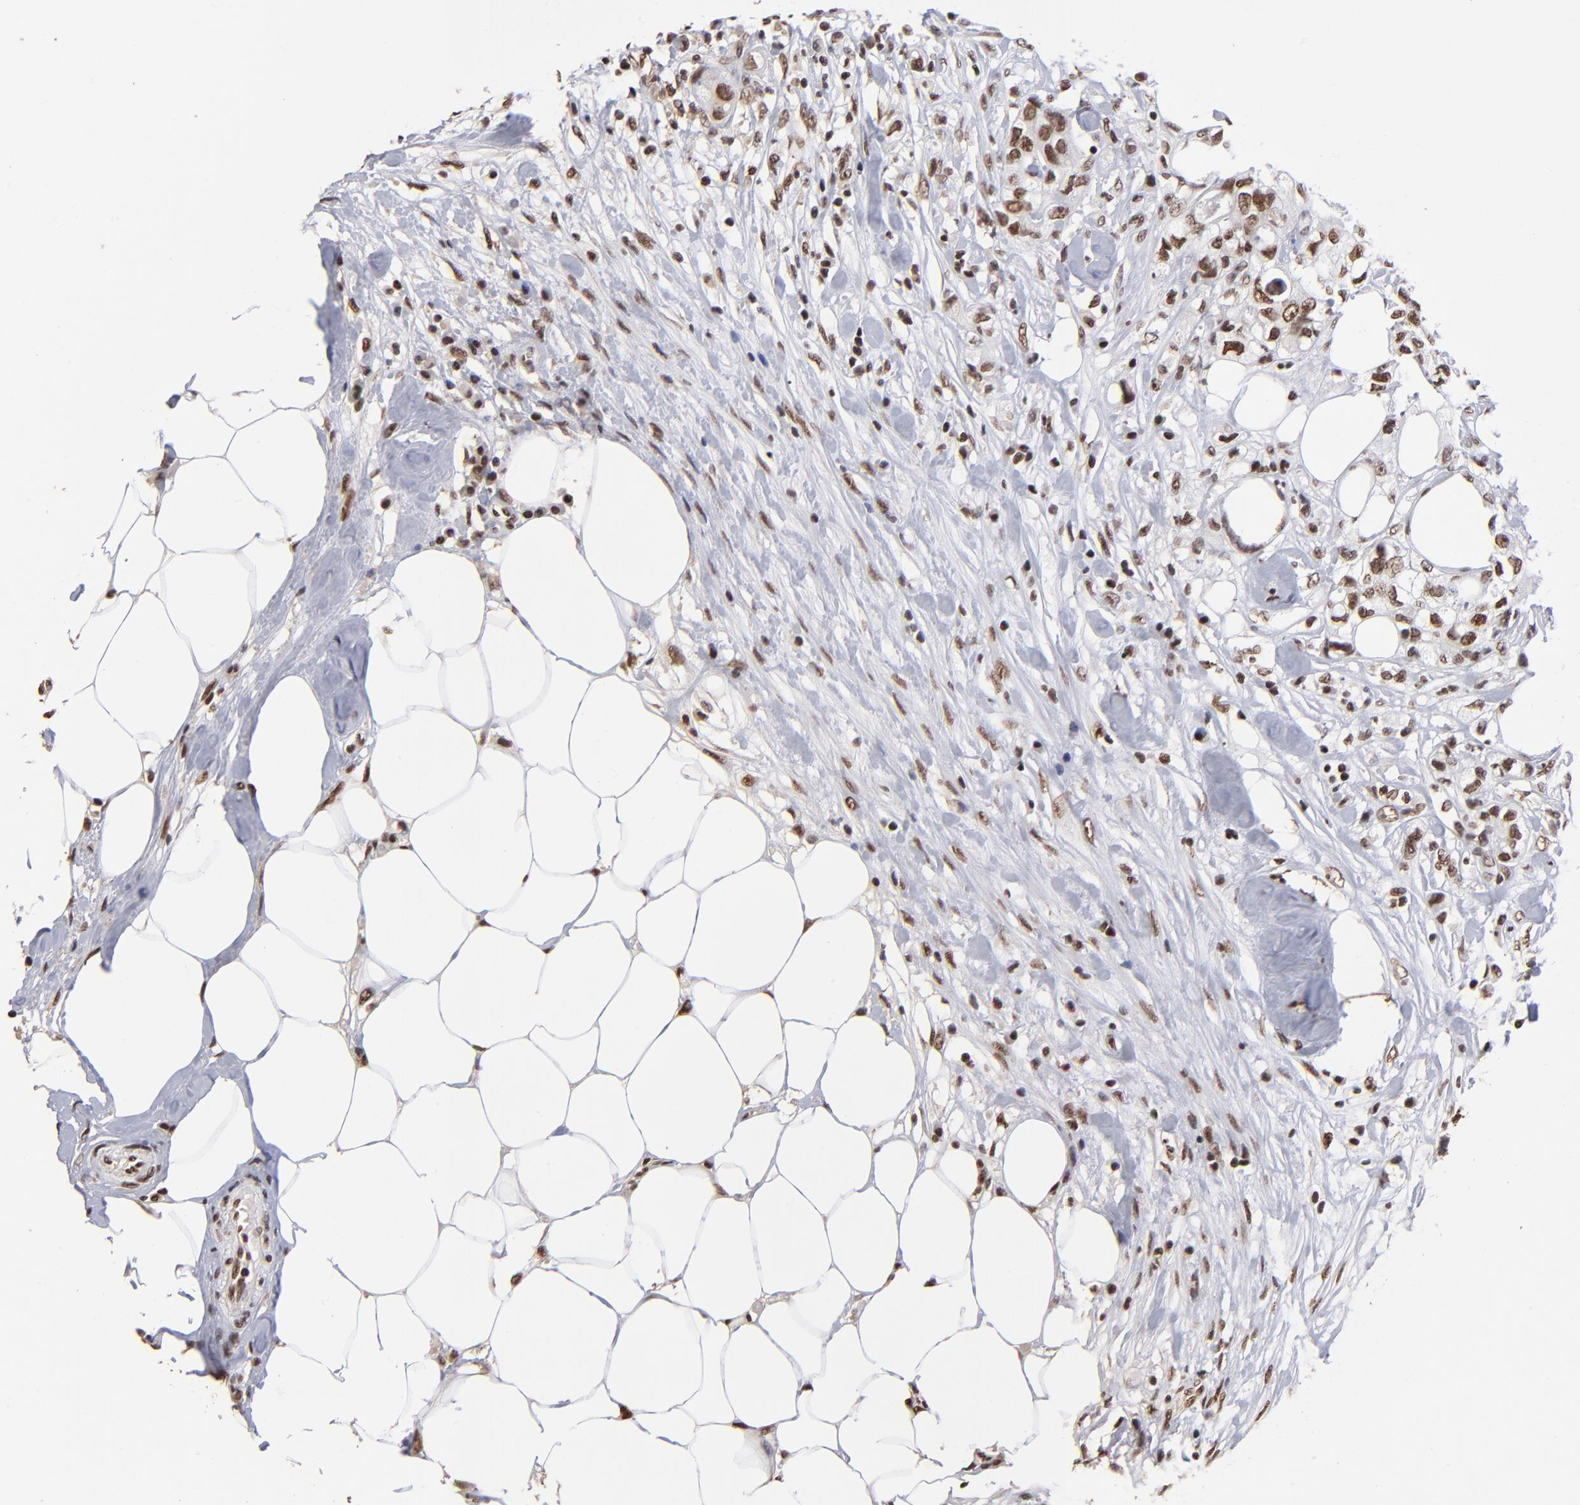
{"staining": {"intensity": "moderate", "quantity": ">75%", "location": "nuclear"}, "tissue": "colorectal cancer", "cell_type": "Tumor cells", "image_type": "cancer", "snomed": [{"axis": "morphology", "description": "Adenocarcinoma, NOS"}, {"axis": "topography", "description": "Rectum"}], "caption": "Human colorectal adenocarcinoma stained for a protein (brown) shows moderate nuclear positive staining in approximately >75% of tumor cells.", "gene": "ZNF146", "patient": {"sex": "female", "age": 57}}